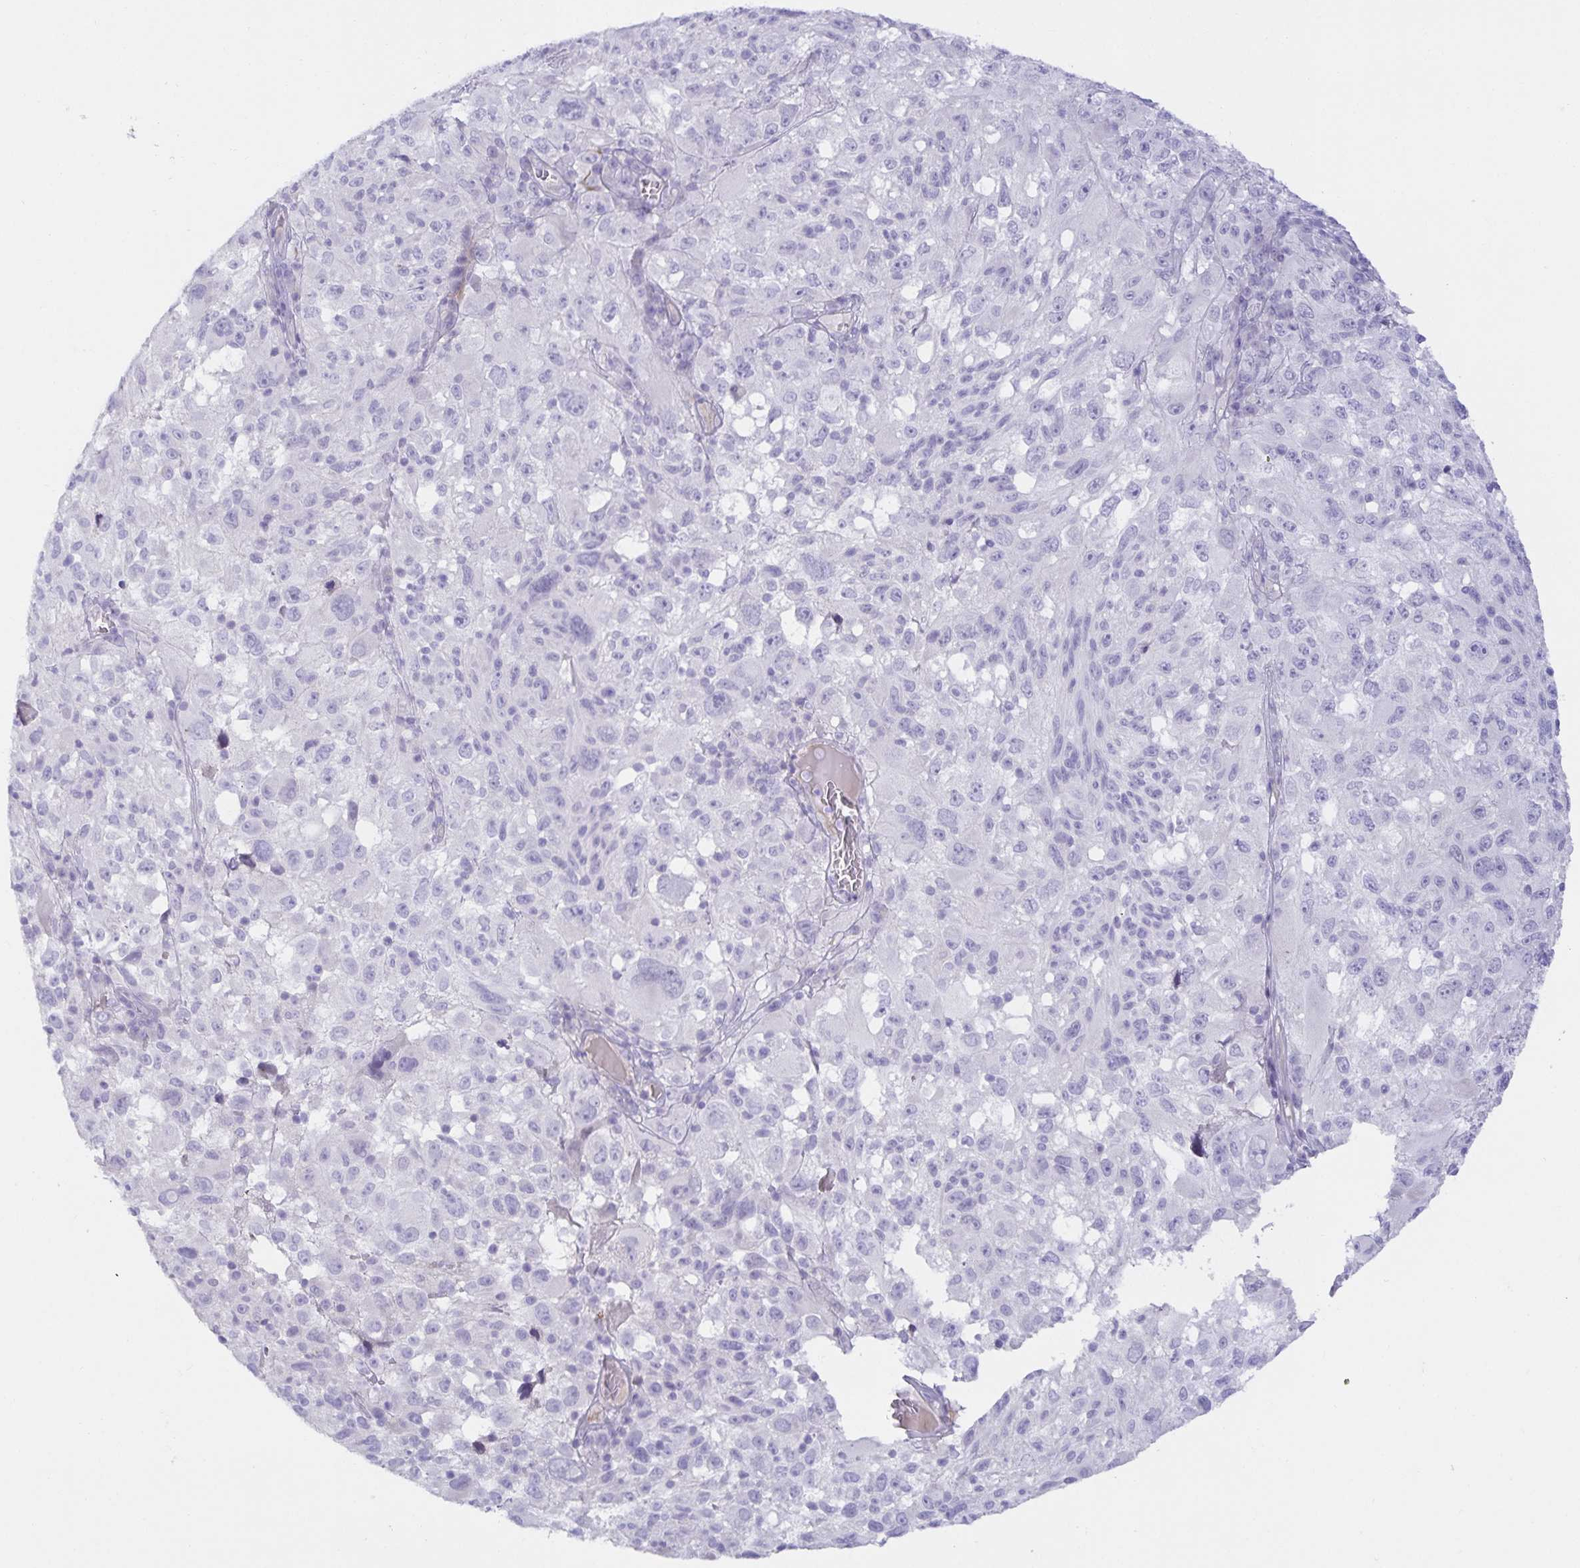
{"staining": {"intensity": "negative", "quantity": "none", "location": "none"}, "tissue": "melanoma", "cell_type": "Tumor cells", "image_type": "cancer", "snomed": [{"axis": "morphology", "description": "Malignant melanoma, NOS"}, {"axis": "topography", "description": "Skin"}], "caption": "This is a micrograph of immunohistochemistry staining of melanoma, which shows no expression in tumor cells. (DAB IHC, high magnification).", "gene": "SPAG4", "patient": {"sex": "female", "age": 71}}